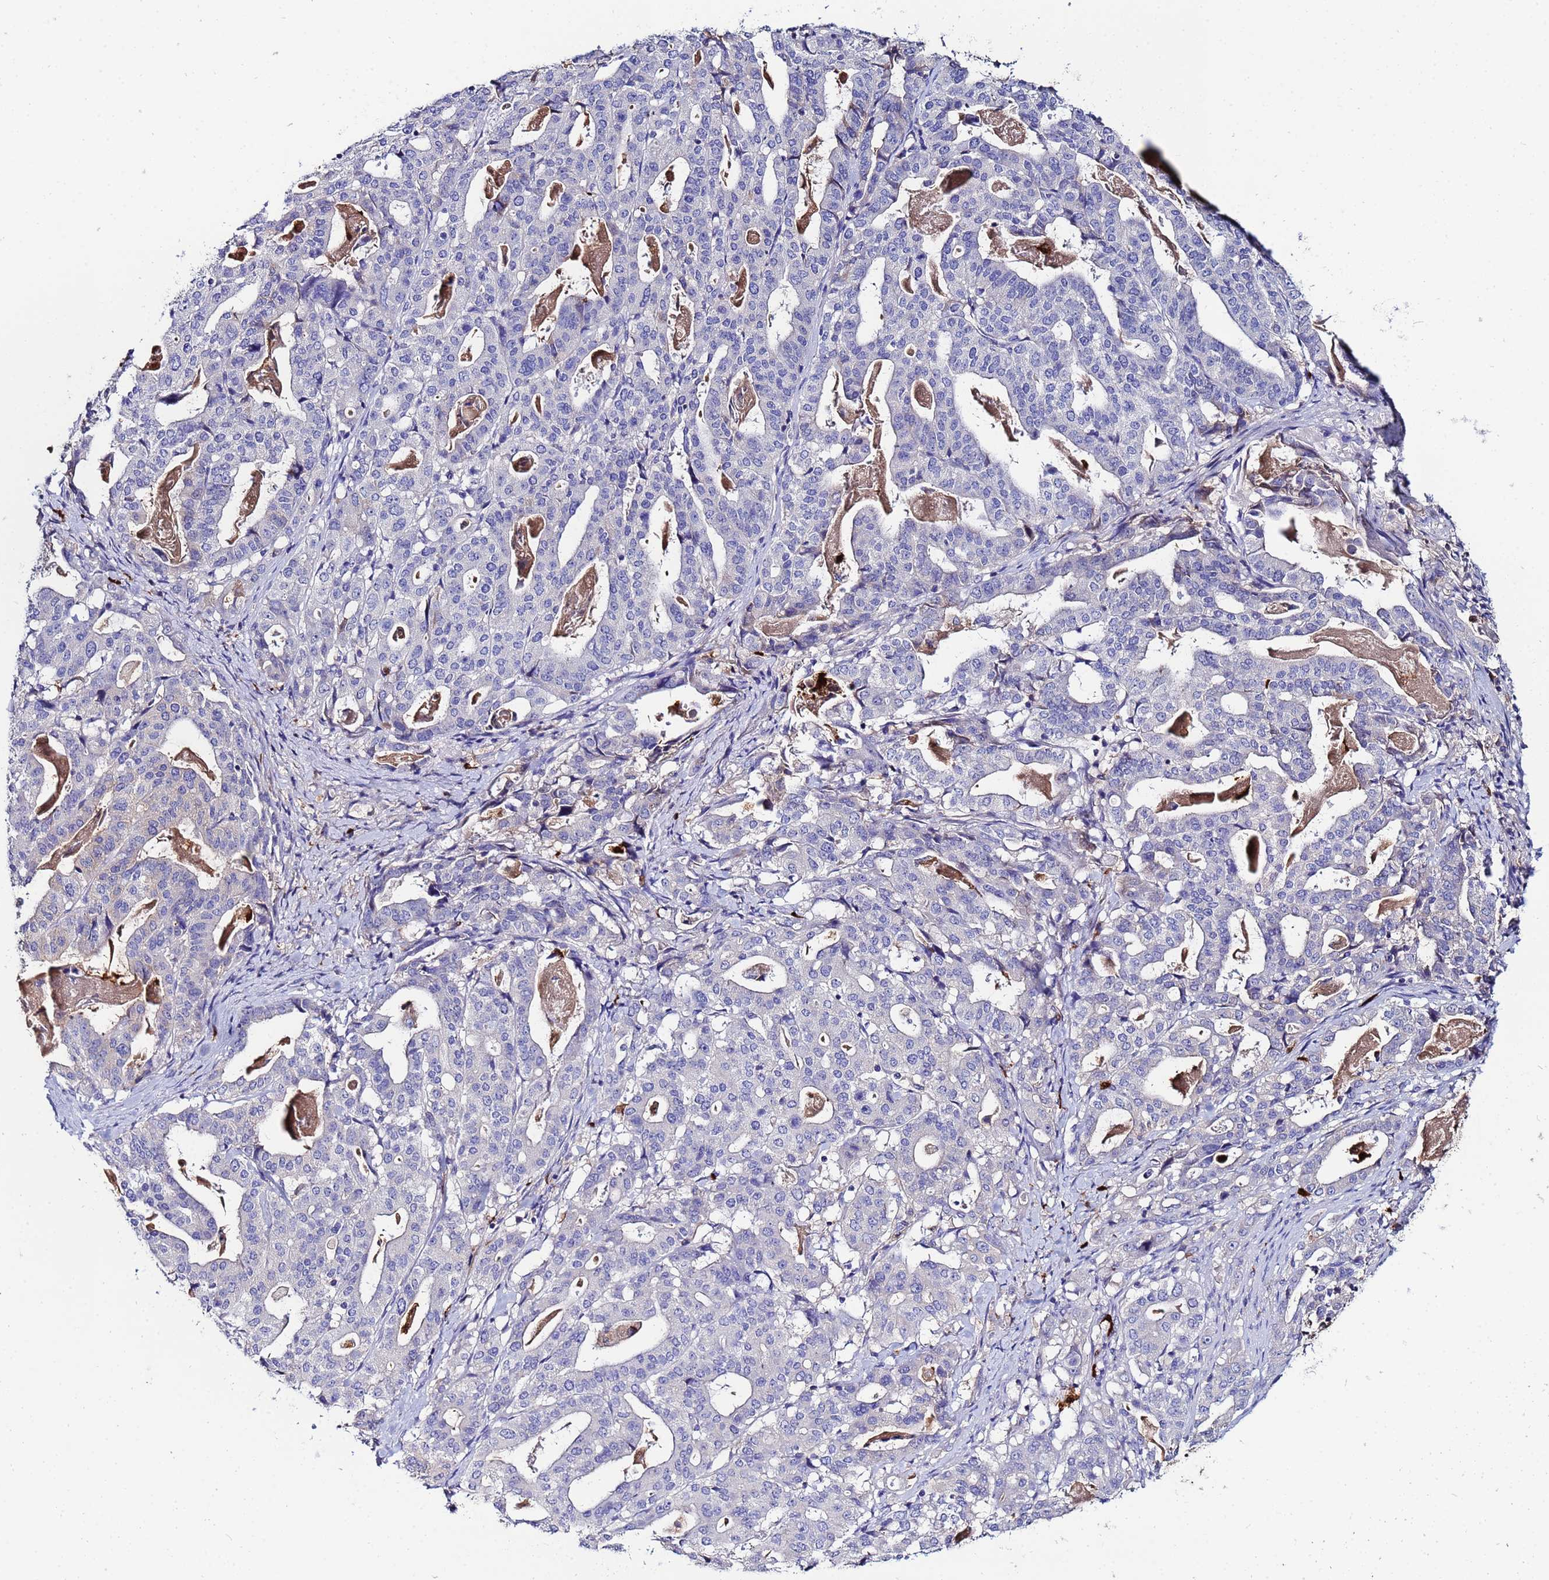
{"staining": {"intensity": "negative", "quantity": "none", "location": "none"}, "tissue": "stomach cancer", "cell_type": "Tumor cells", "image_type": "cancer", "snomed": [{"axis": "morphology", "description": "Adenocarcinoma, NOS"}, {"axis": "topography", "description": "Stomach"}], "caption": "Tumor cells are negative for protein expression in human stomach cancer (adenocarcinoma).", "gene": "TUBAL3", "patient": {"sex": "male", "age": 48}}